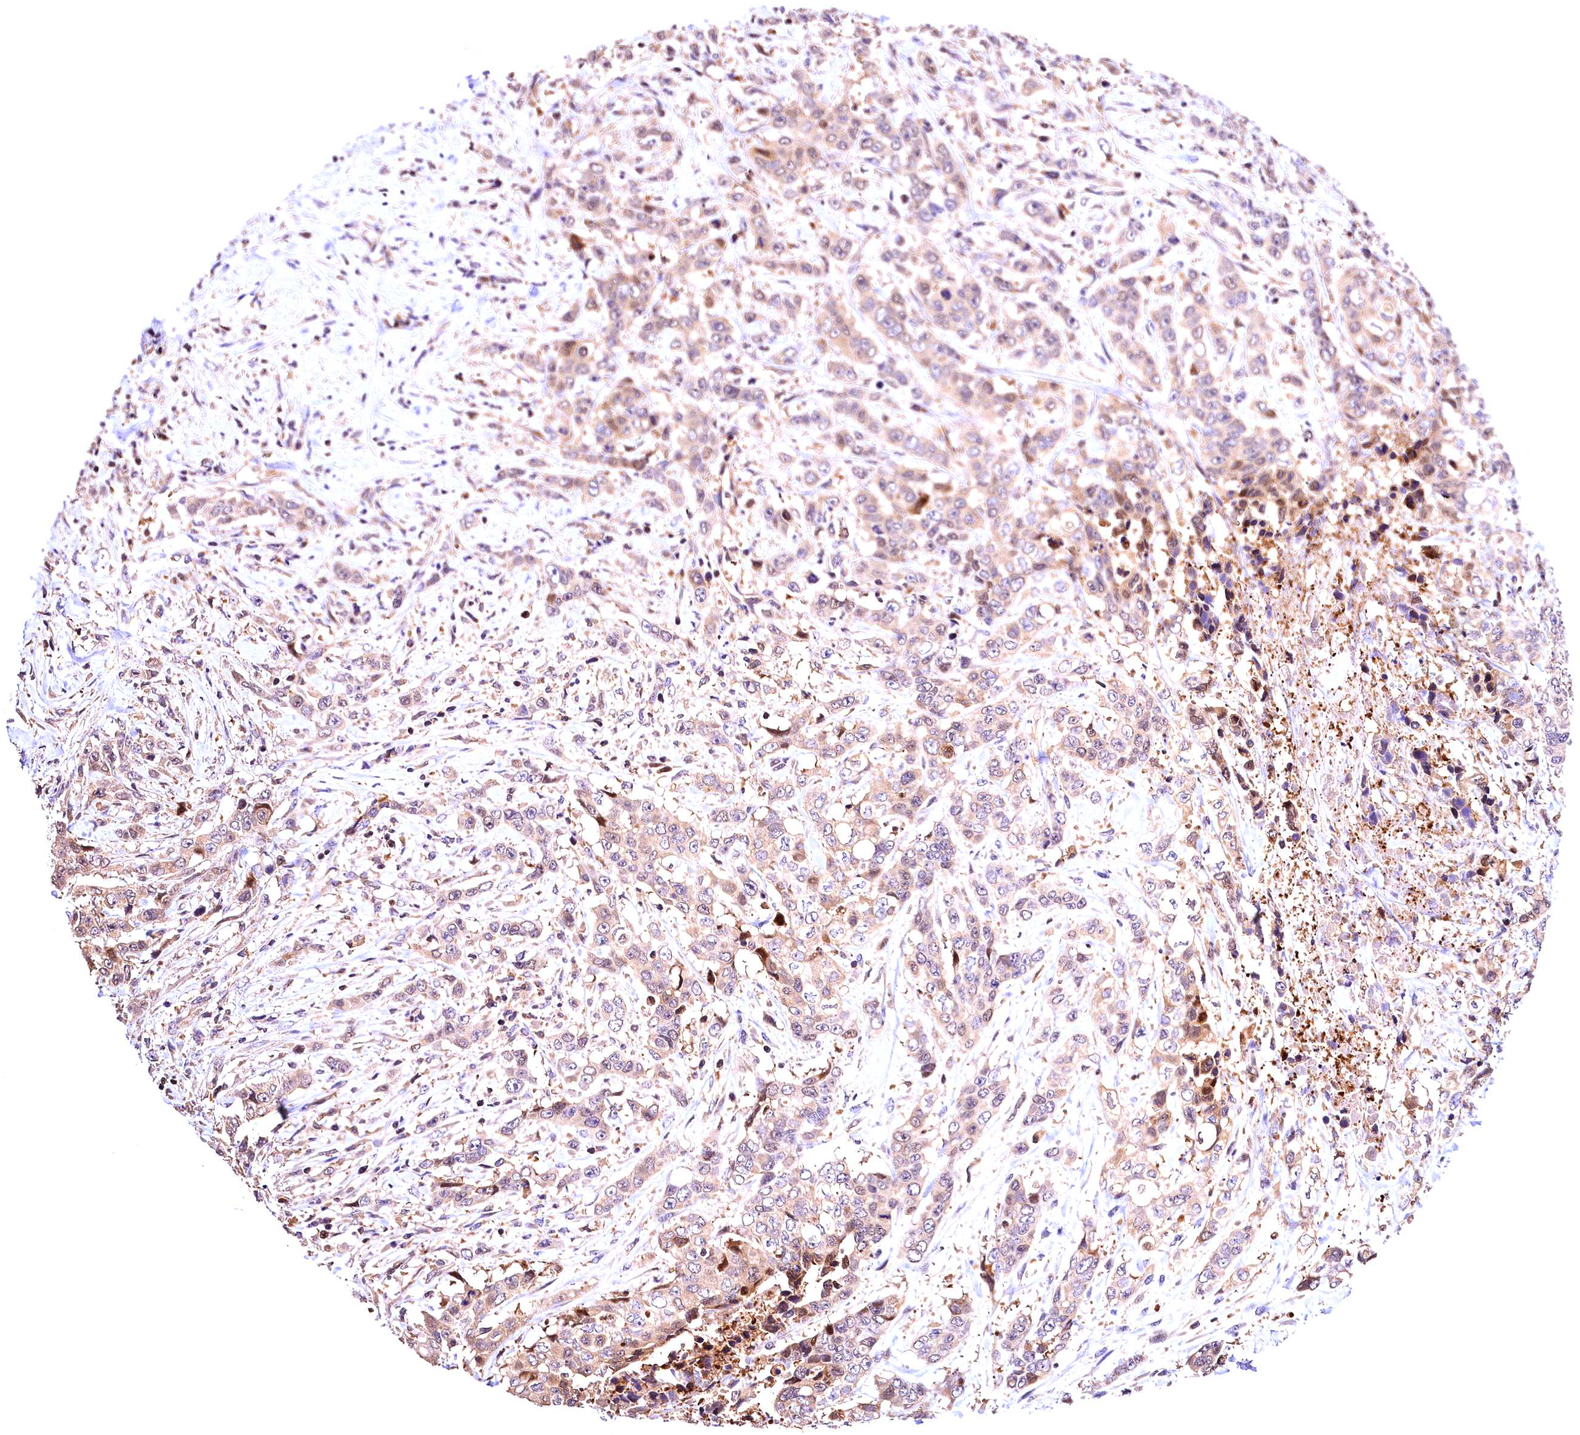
{"staining": {"intensity": "weak", "quantity": "25%-75%", "location": "cytoplasmic/membranous"}, "tissue": "stomach cancer", "cell_type": "Tumor cells", "image_type": "cancer", "snomed": [{"axis": "morphology", "description": "Adenocarcinoma, NOS"}, {"axis": "topography", "description": "Stomach, upper"}], "caption": "Immunohistochemical staining of adenocarcinoma (stomach) exhibits low levels of weak cytoplasmic/membranous staining in approximately 25%-75% of tumor cells.", "gene": "KPTN", "patient": {"sex": "male", "age": 62}}